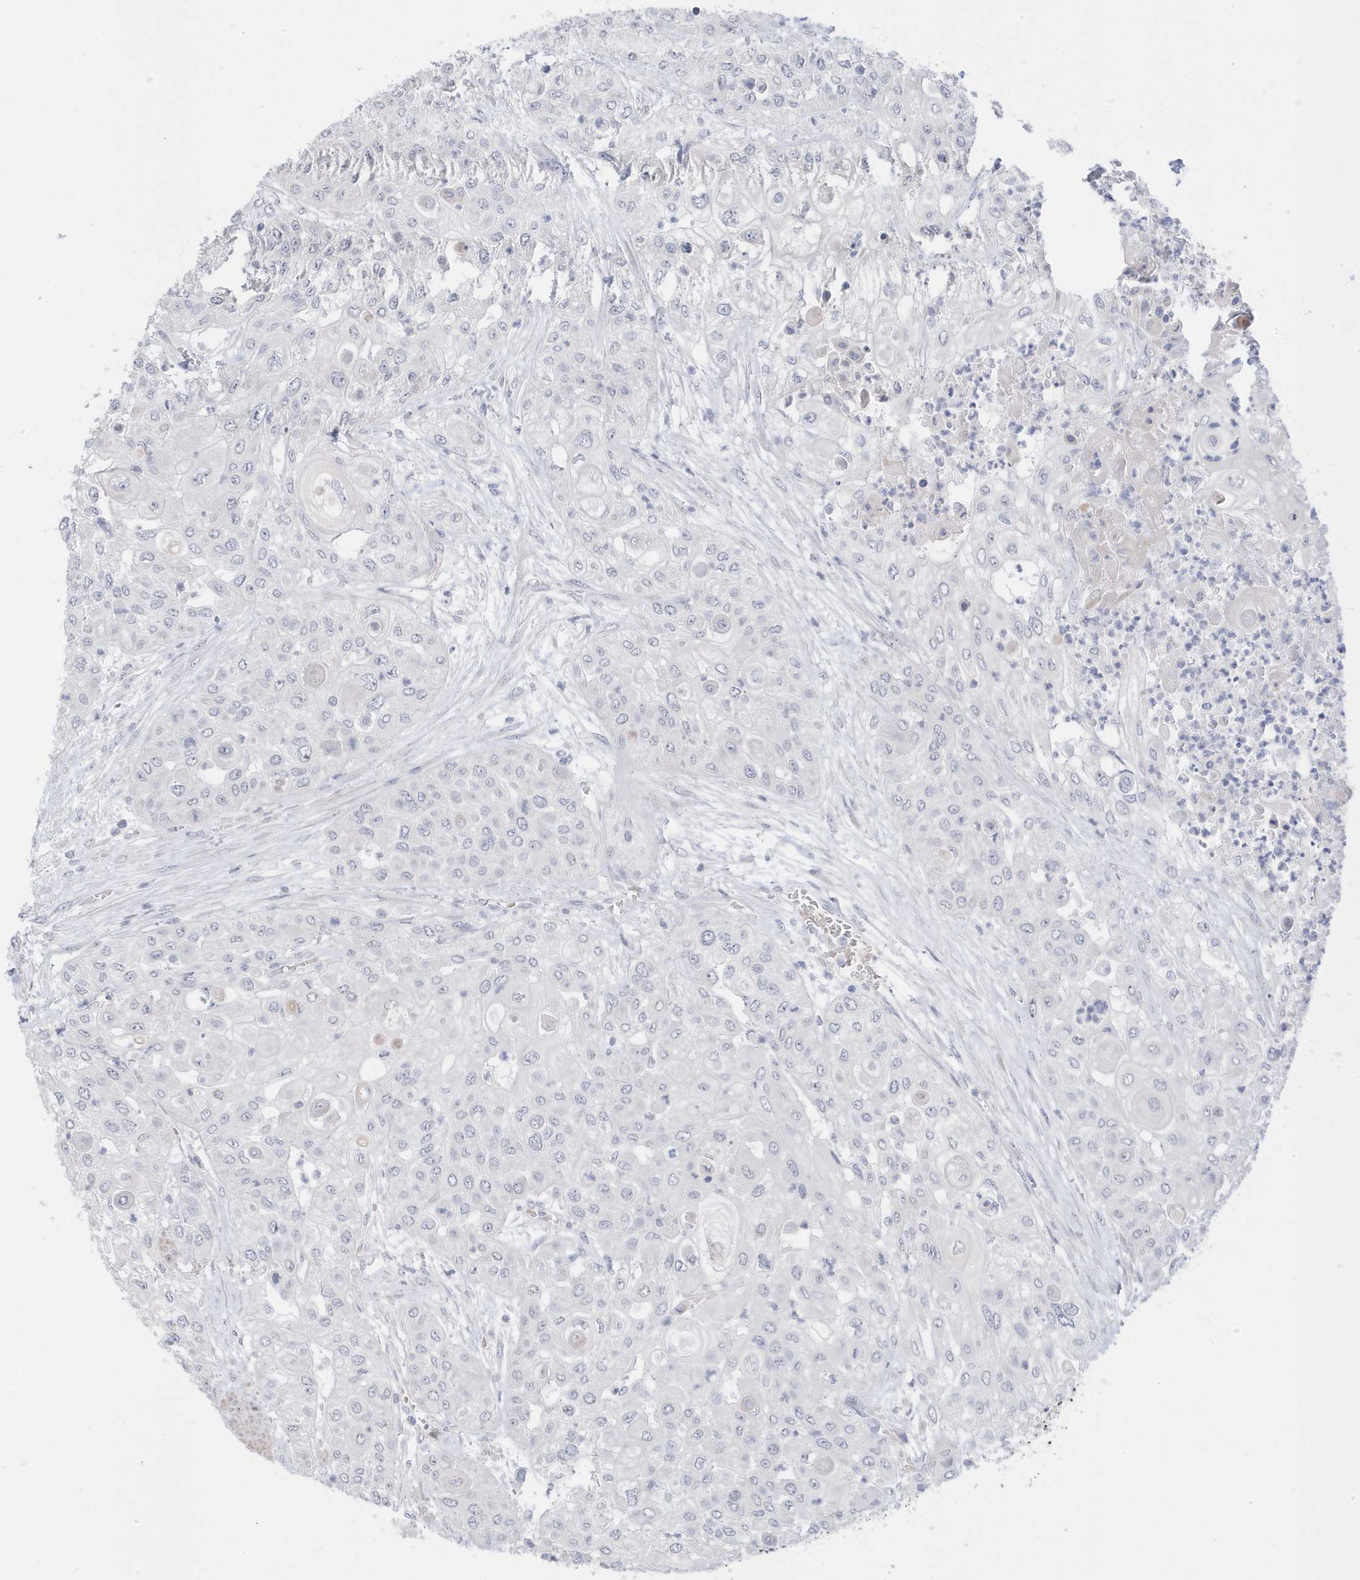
{"staining": {"intensity": "negative", "quantity": "none", "location": "none"}, "tissue": "urothelial cancer", "cell_type": "Tumor cells", "image_type": "cancer", "snomed": [{"axis": "morphology", "description": "Urothelial carcinoma, High grade"}, {"axis": "topography", "description": "Urinary bladder"}], "caption": "An immunohistochemistry histopathology image of urothelial cancer is shown. There is no staining in tumor cells of urothelial cancer.", "gene": "GTPBP6", "patient": {"sex": "female", "age": 79}}